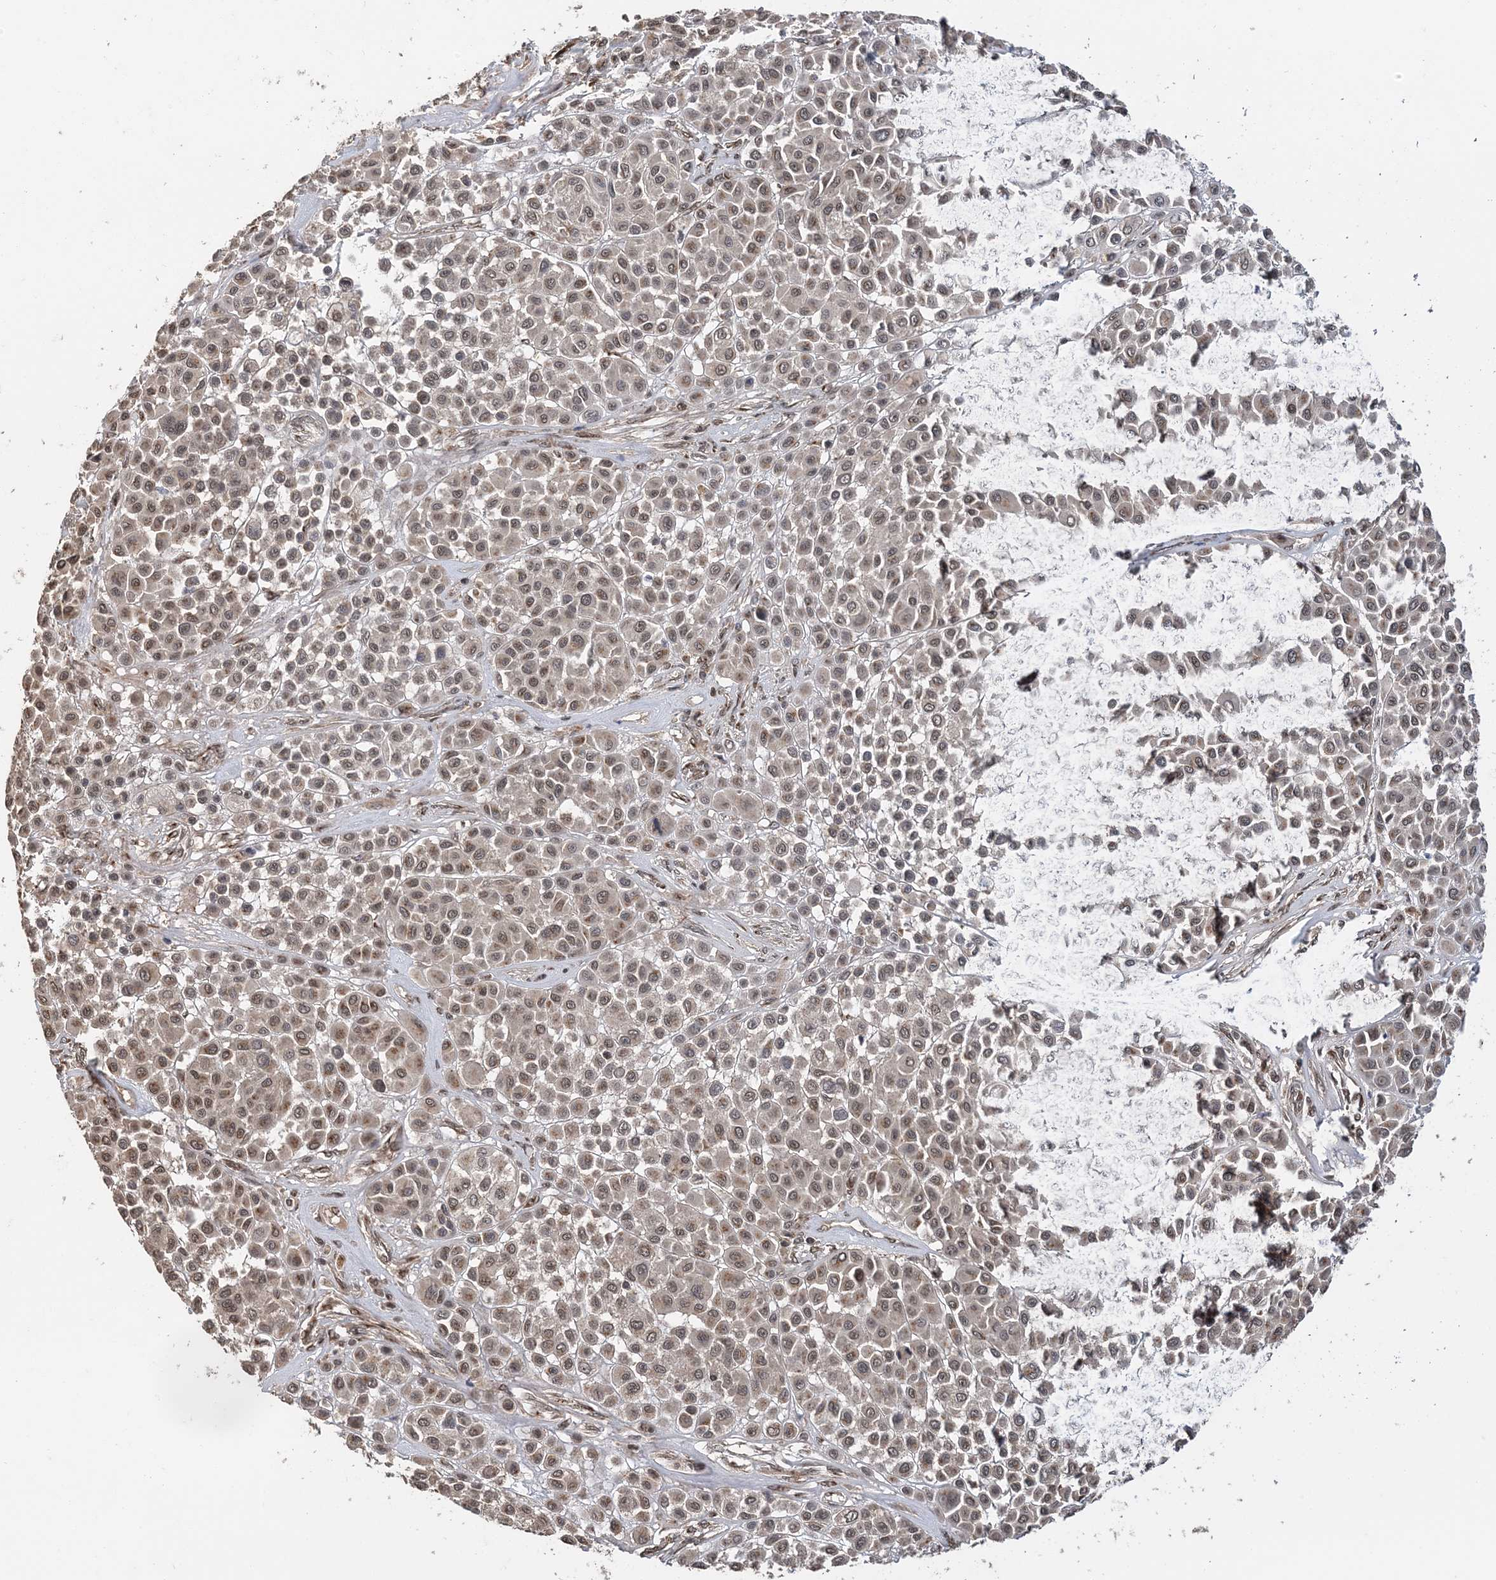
{"staining": {"intensity": "weak", "quantity": "25%-75%", "location": "nuclear"}, "tissue": "melanoma", "cell_type": "Tumor cells", "image_type": "cancer", "snomed": [{"axis": "morphology", "description": "Malignant melanoma, Metastatic site"}, {"axis": "topography", "description": "Soft tissue"}], "caption": "A high-resolution photomicrograph shows immunohistochemistry (IHC) staining of melanoma, which shows weak nuclear expression in about 25%-75% of tumor cells.", "gene": "TSHZ2", "patient": {"sex": "male", "age": 41}}